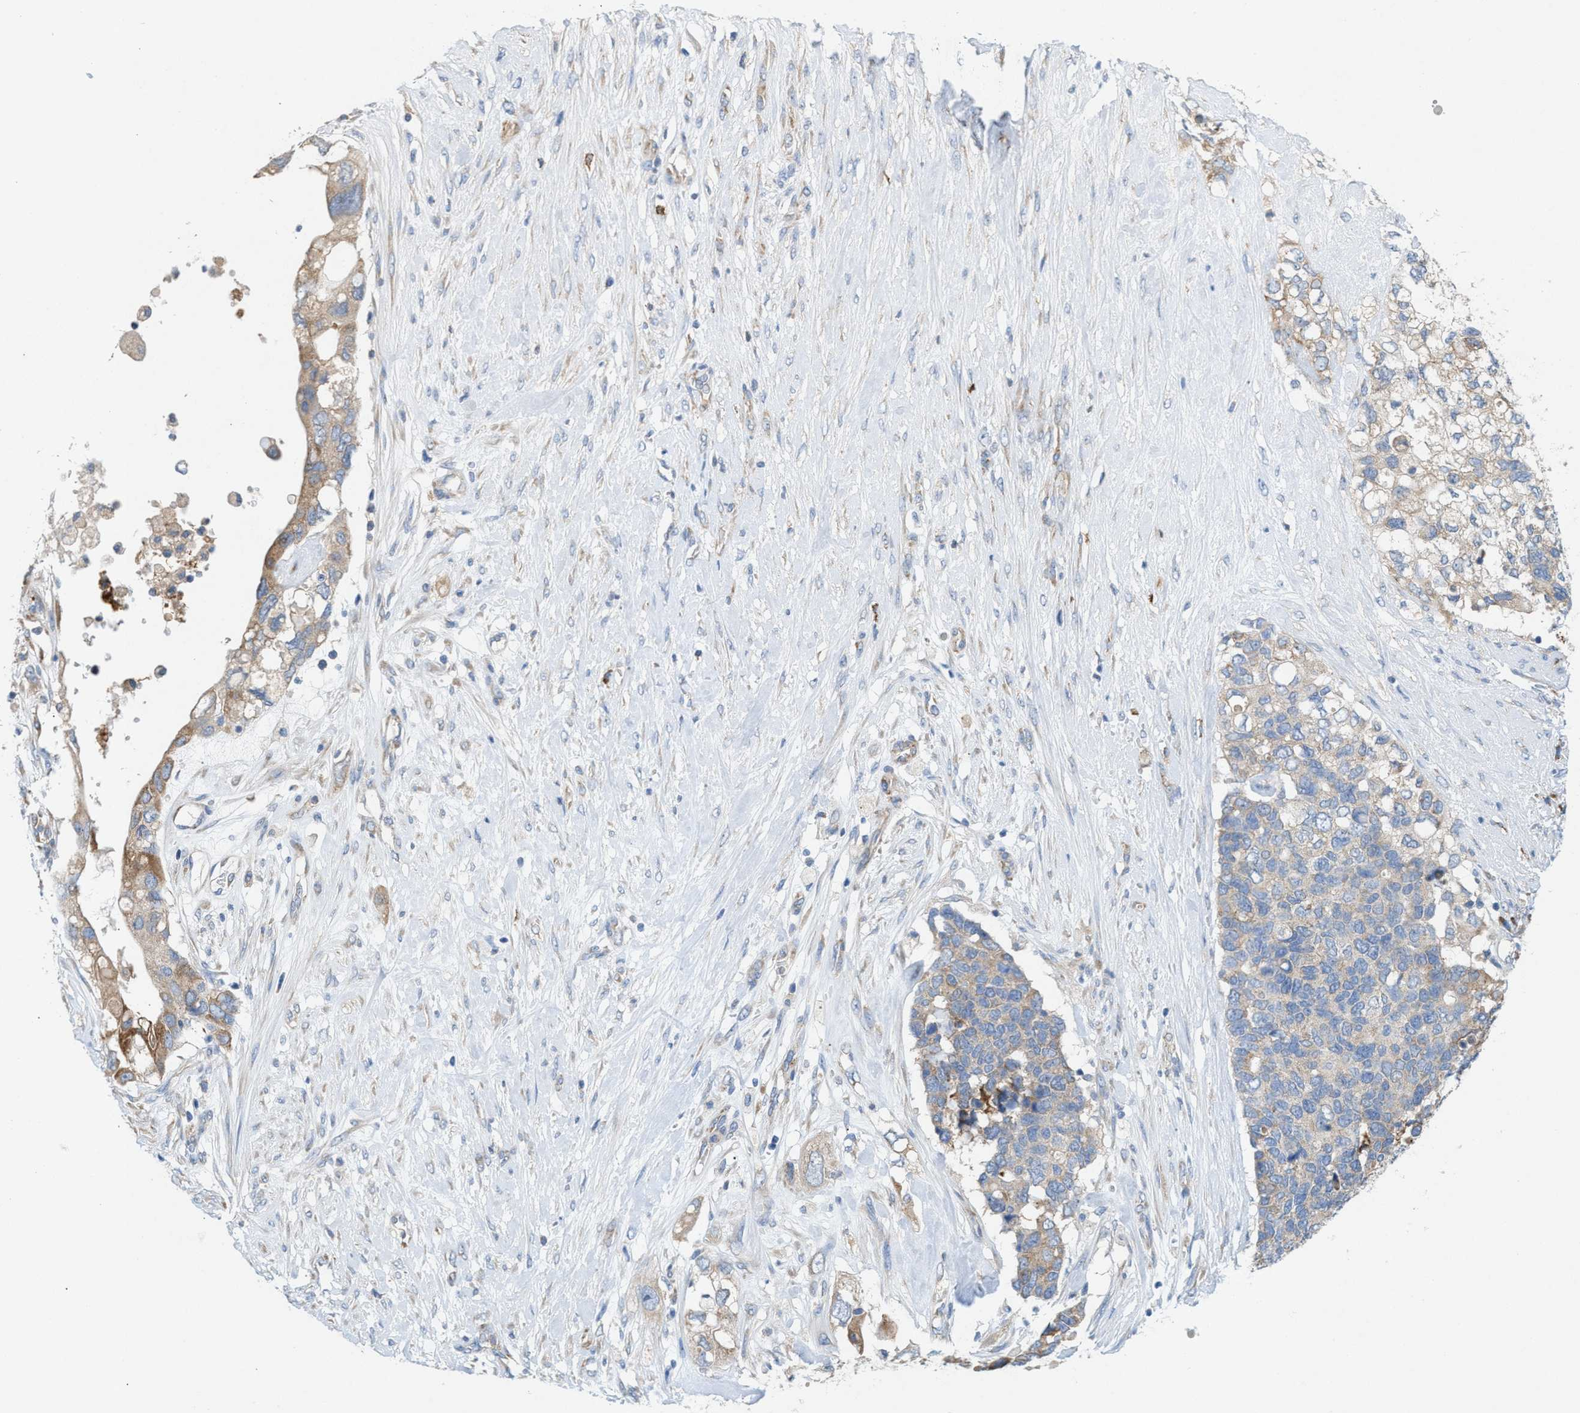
{"staining": {"intensity": "moderate", "quantity": "<25%", "location": "cytoplasmic/membranous"}, "tissue": "pancreatic cancer", "cell_type": "Tumor cells", "image_type": "cancer", "snomed": [{"axis": "morphology", "description": "Adenocarcinoma, NOS"}, {"axis": "topography", "description": "Pancreas"}], "caption": "About <25% of tumor cells in human pancreatic cancer show moderate cytoplasmic/membranous protein staining as visualized by brown immunohistochemical staining.", "gene": "DYNC2I1", "patient": {"sex": "female", "age": 56}}